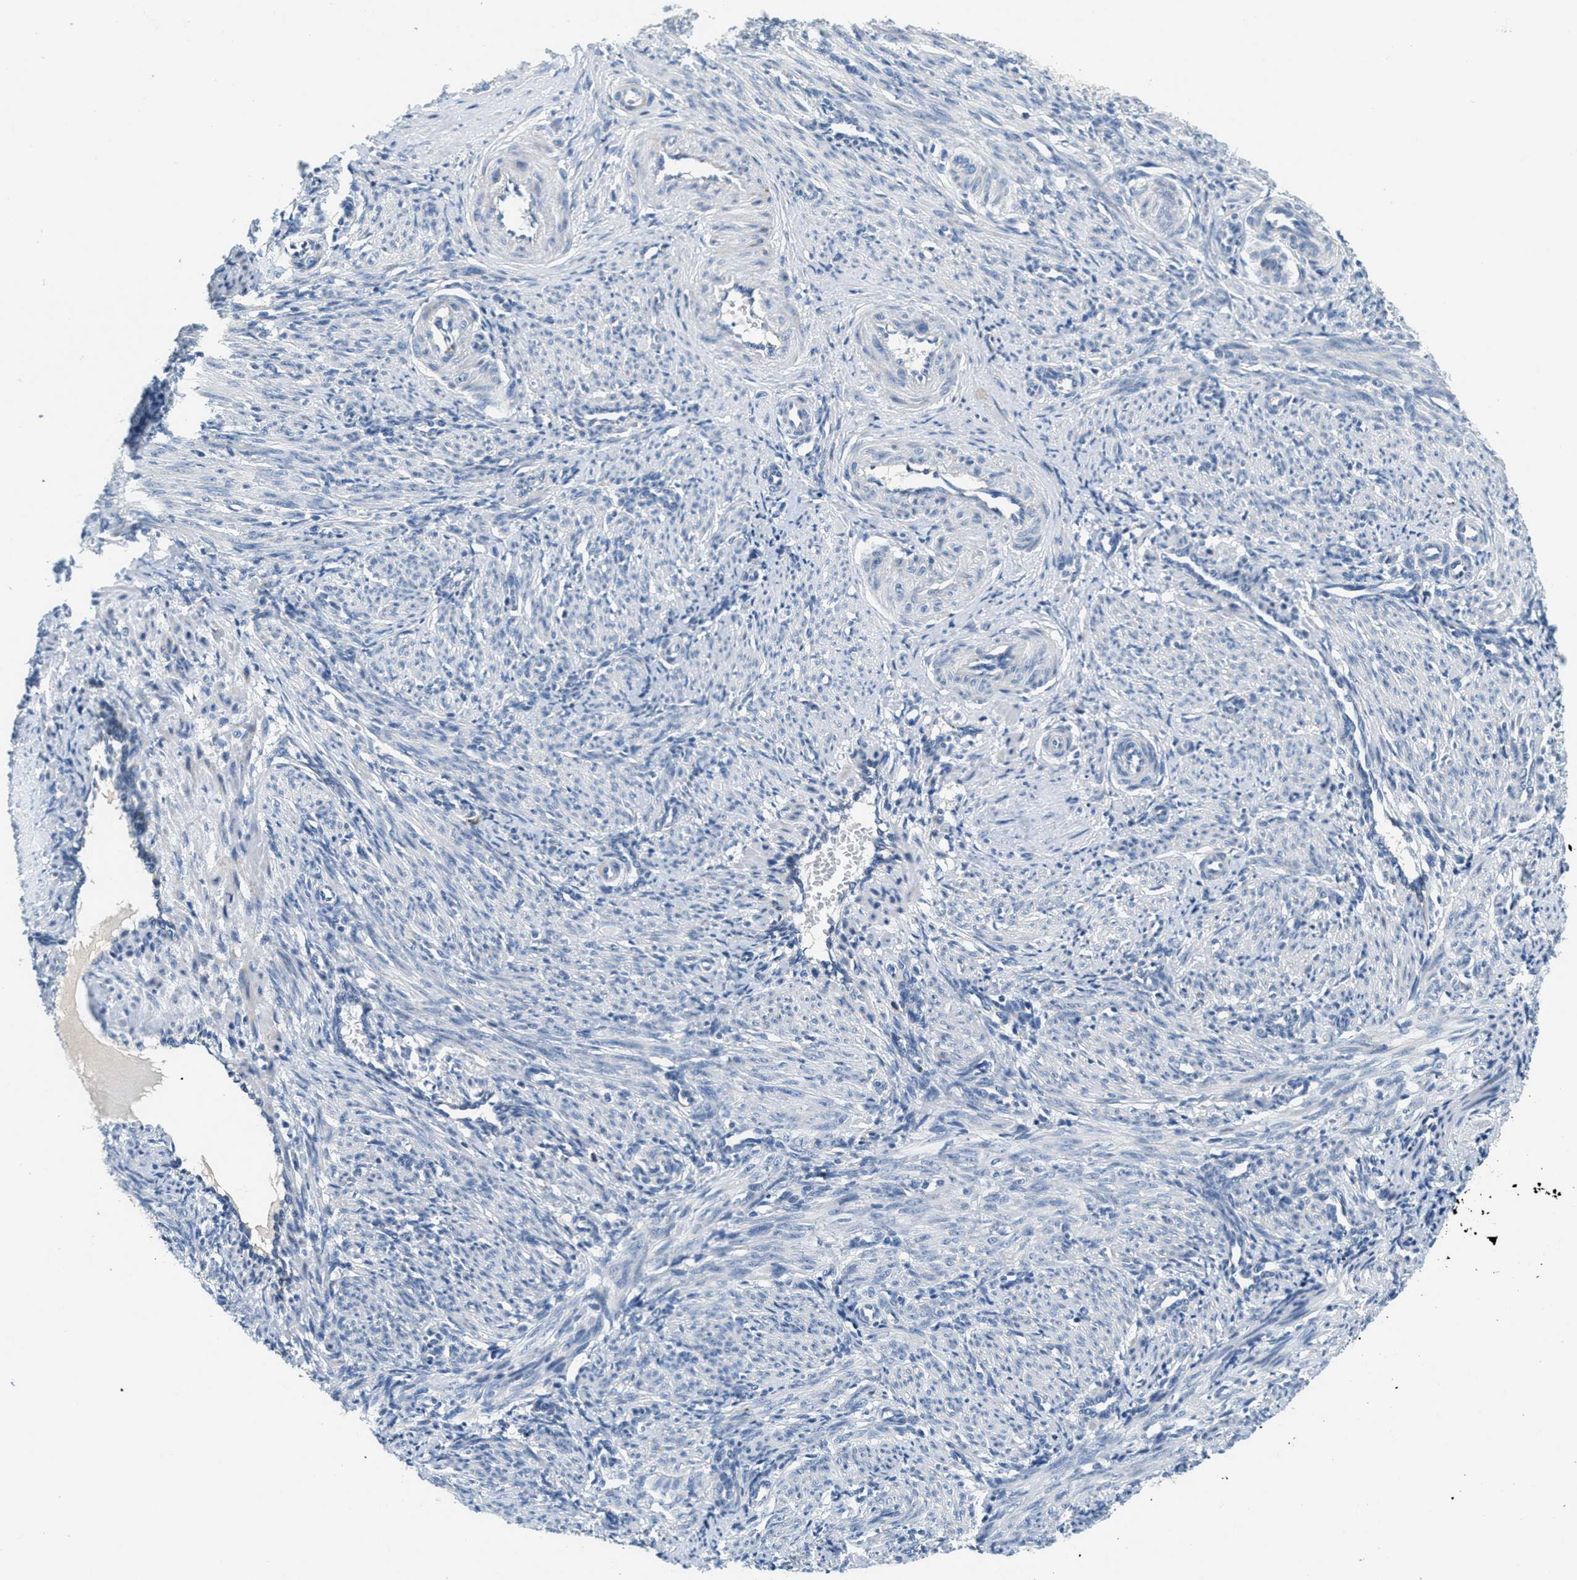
{"staining": {"intensity": "negative", "quantity": "none", "location": "none"}, "tissue": "smooth muscle", "cell_type": "Smooth muscle cells", "image_type": "normal", "snomed": [{"axis": "morphology", "description": "Normal tissue, NOS"}, {"axis": "topography", "description": "Endometrium"}], "caption": "The IHC micrograph has no significant staining in smooth muscle cells of smooth muscle.", "gene": "CA4", "patient": {"sex": "female", "age": 33}}